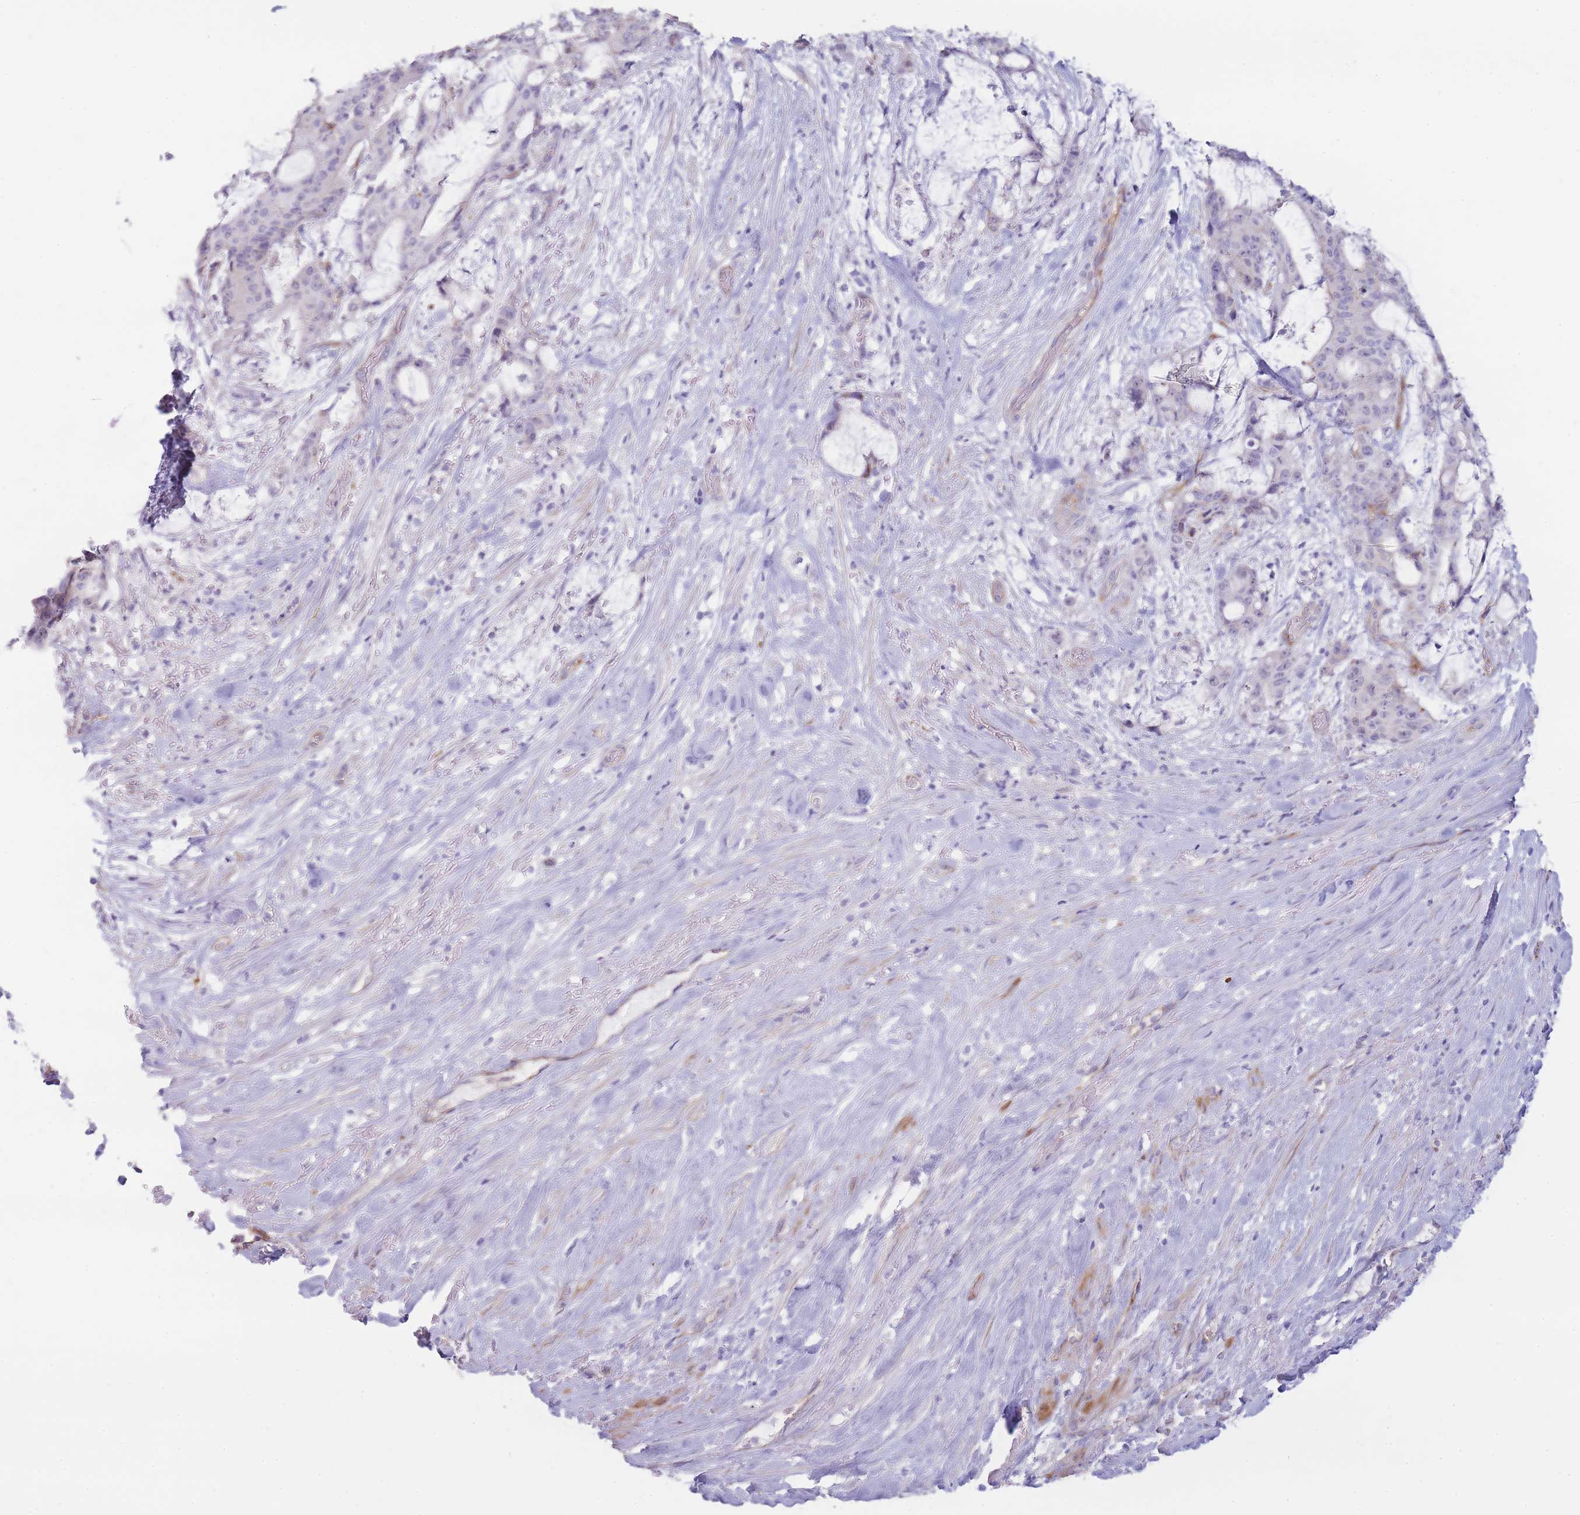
{"staining": {"intensity": "negative", "quantity": "none", "location": "none"}, "tissue": "liver cancer", "cell_type": "Tumor cells", "image_type": "cancer", "snomed": [{"axis": "morphology", "description": "Normal tissue, NOS"}, {"axis": "morphology", "description": "Cholangiocarcinoma"}, {"axis": "topography", "description": "Liver"}, {"axis": "topography", "description": "Peripheral nerve tissue"}], "caption": "Immunohistochemical staining of human liver cancer (cholangiocarcinoma) reveals no significant positivity in tumor cells. (DAB (3,3'-diaminobenzidine) IHC visualized using brightfield microscopy, high magnification).", "gene": "UTP14A", "patient": {"sex": "female", "age": 73}}